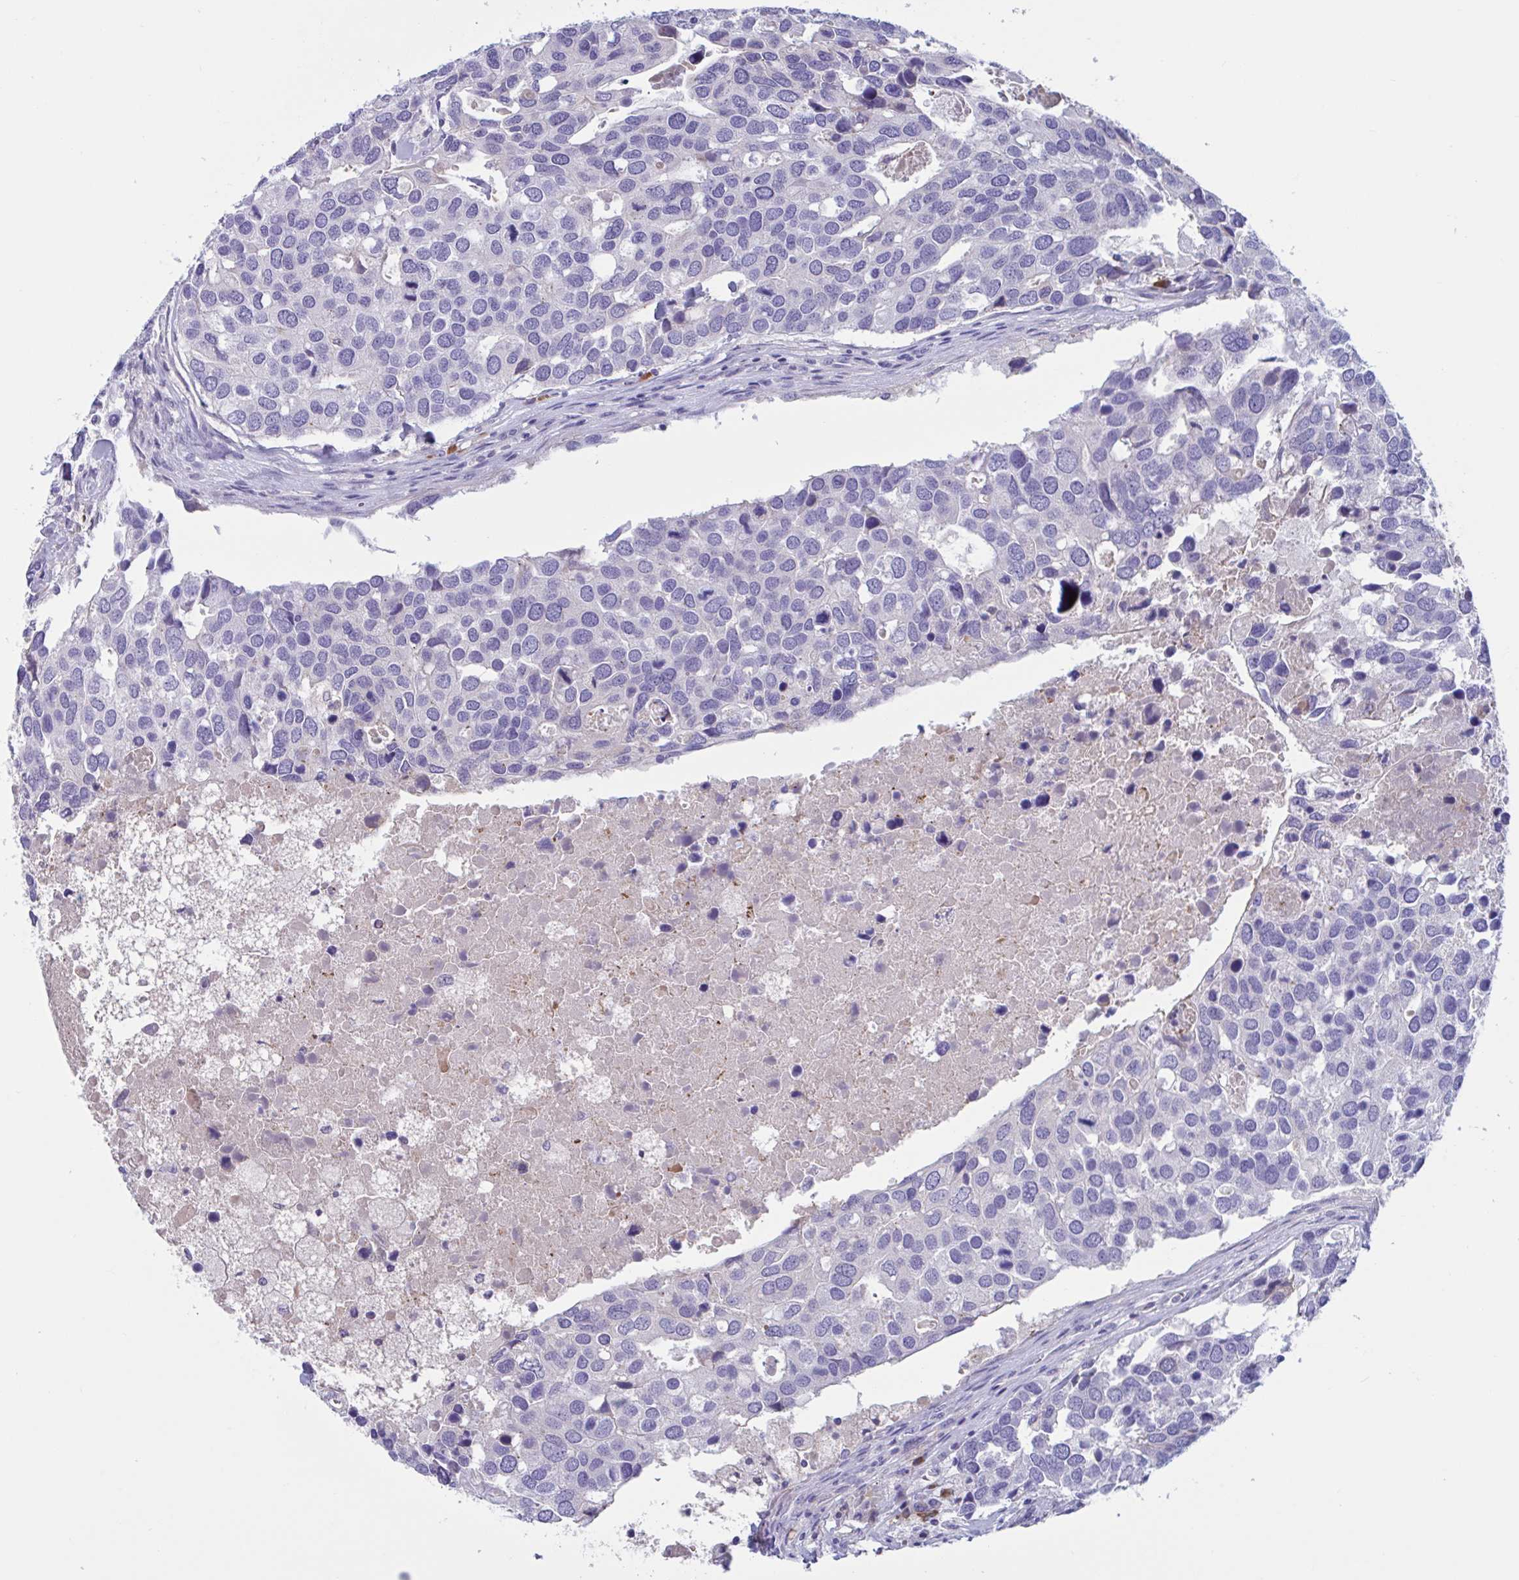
{"staining": {"intensity": "negative", "quantity": "none", "location": "none"}, "tissue": "breast cancer", "cell_type": "Tumor cells", "image_type": "cancer", "snomed": [{"axis": "morphology", "description": "Duct carcinoma"}, {"axis": "topography", "description": "Breast"}], "caption": "Intraductal carcinoma (breast) stained for a protein using immunohistochemistry shows no staining tumor cells.", "gene": "MS4A14", "patient": {"sex": "female", "age": 83}}